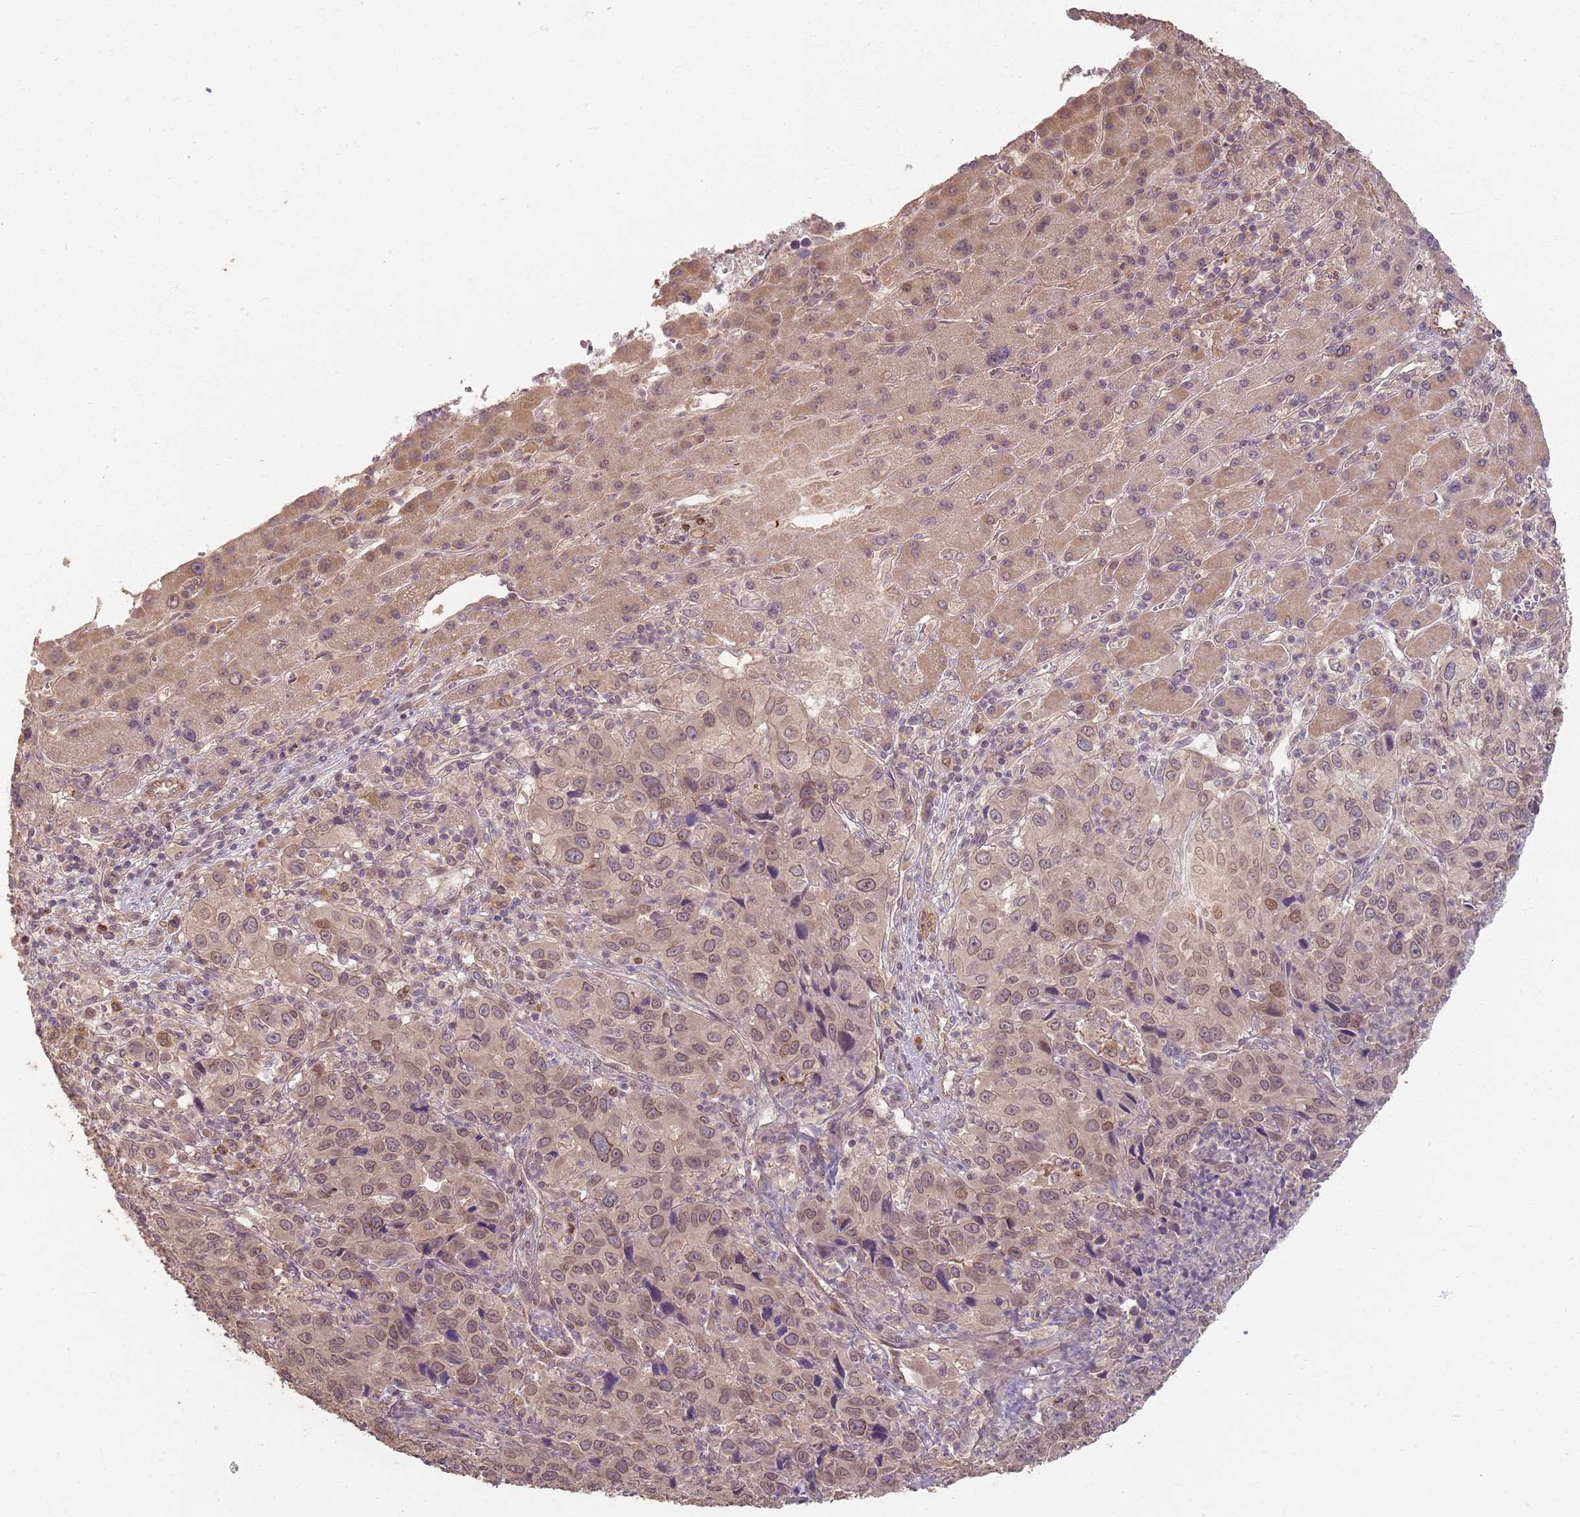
{"staining": {"intensity": "weak", "quantity": ">75%", "location": "cytoplasmic/membranous,nuclear"}, "tissue": "liver cancer", "cell_type": "Tumor cells", "image_type": "cancer", "snomed": [{"axis": "morphology", "description": "Carcinoma, Hepatocellular, NOS"}, {"axis": "topography", "description": "Liver"}], "caption": "An immunohistochemistry histopathology image of neoplastic tissue is shown. Protein staining in brown highlights weak cytoplasmic/membranous and nuclear positivity in hepatocellular carcinoma (liver) within tumor cells.", "gene": "CCDC168", "patient": {"sex": "male", "age": 63}}